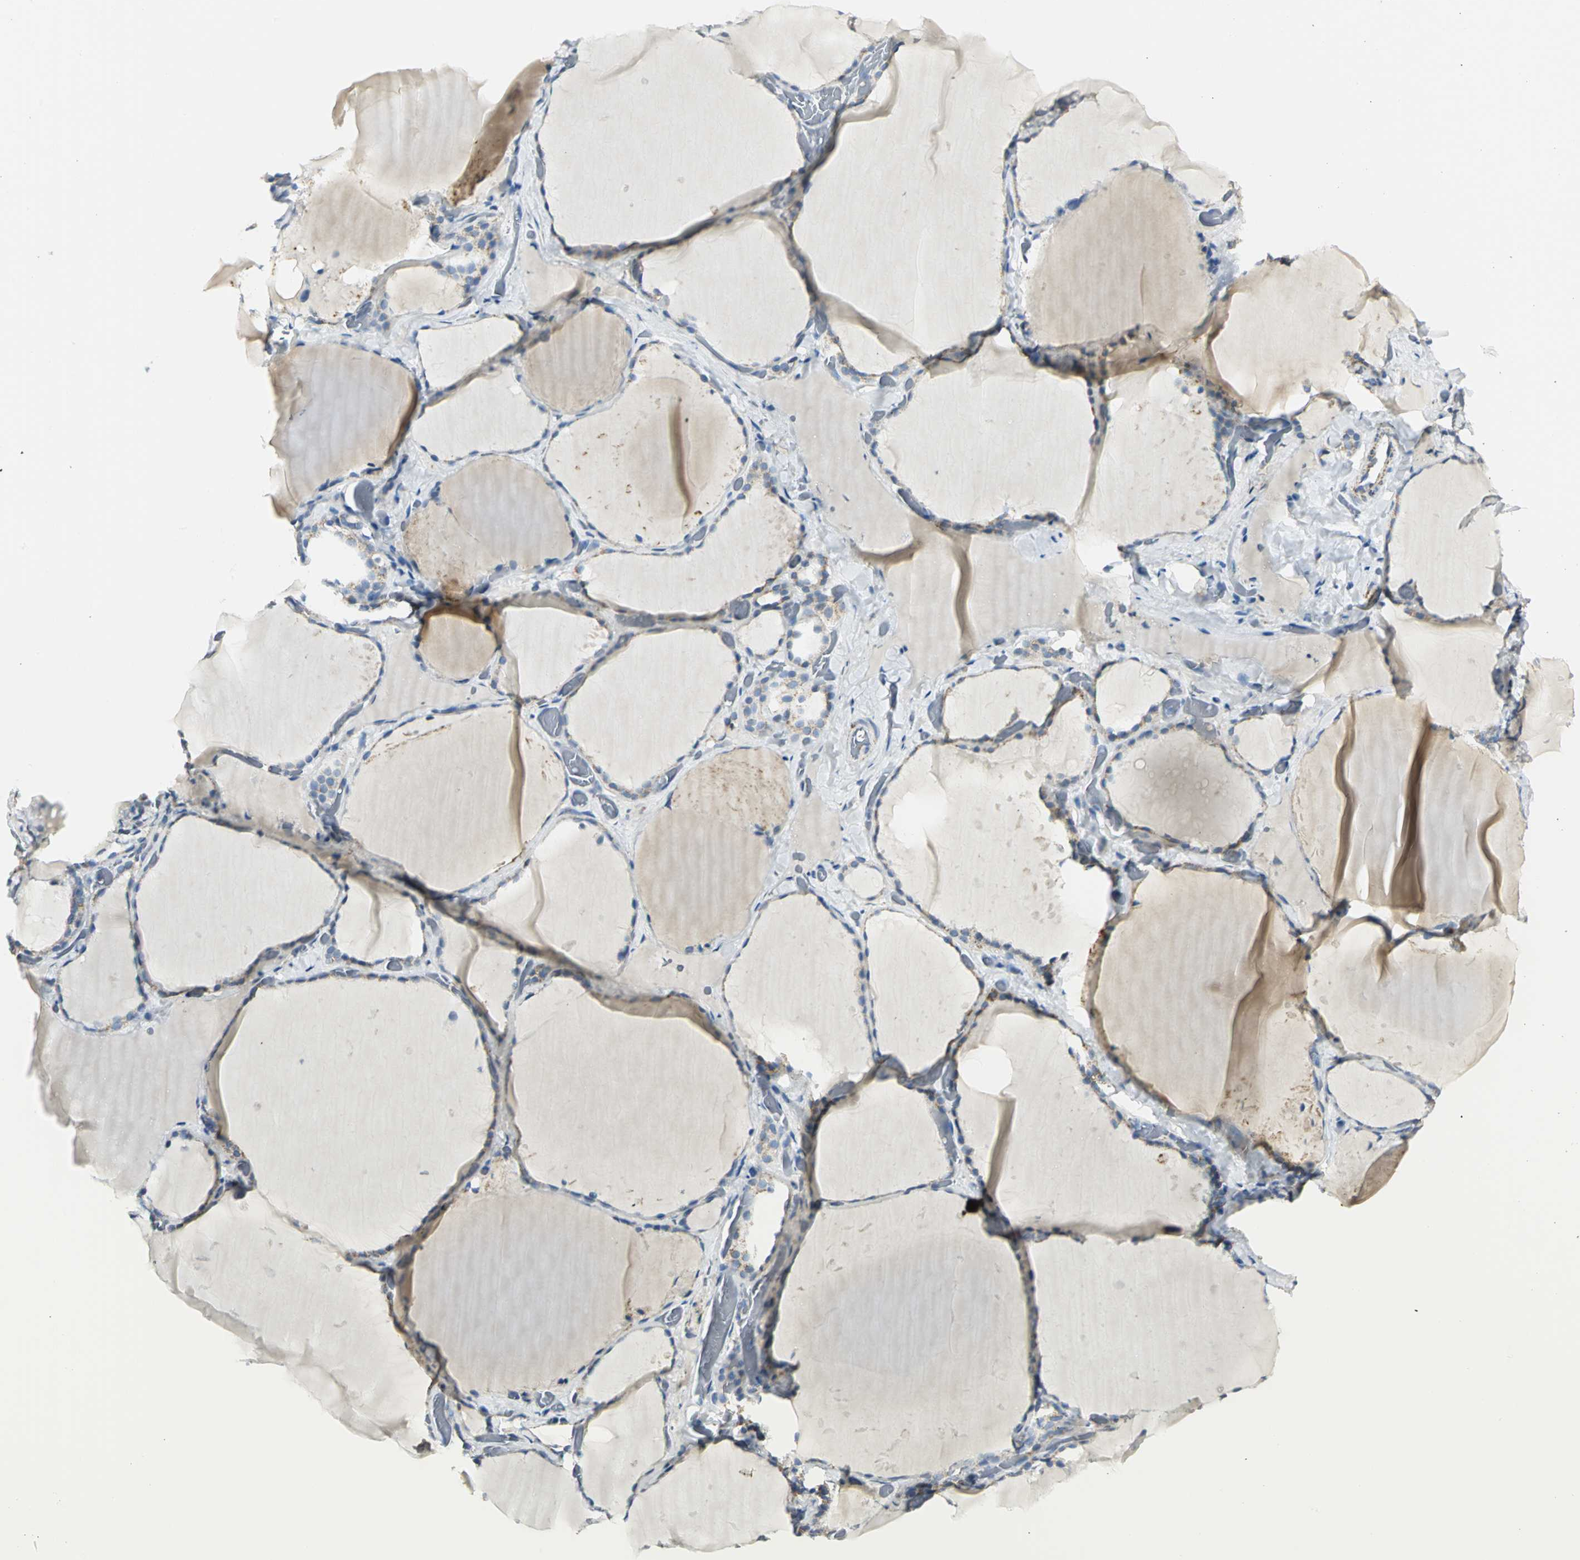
{"staining": {"intensity": "moderate", "quantity": "<25%", "location": "cytoplasmic/membranous"}, "tissue": "thyroid gland", "cell_type": "Glandular cells", "image_type": "normal", "snomed": [{"axis": "morphology", "description": "Normal tissue, NOS"}, {"axis": "topography", "description": "Thyroid gland"}], "caption": "A photomicrograph of human thyroid gland stained for a protein reveals moderate cytoplasmic/membranous brown staining in glandular cells.", "gene": "NTRK1", "patient": {"sex": "female", "age": 22}}